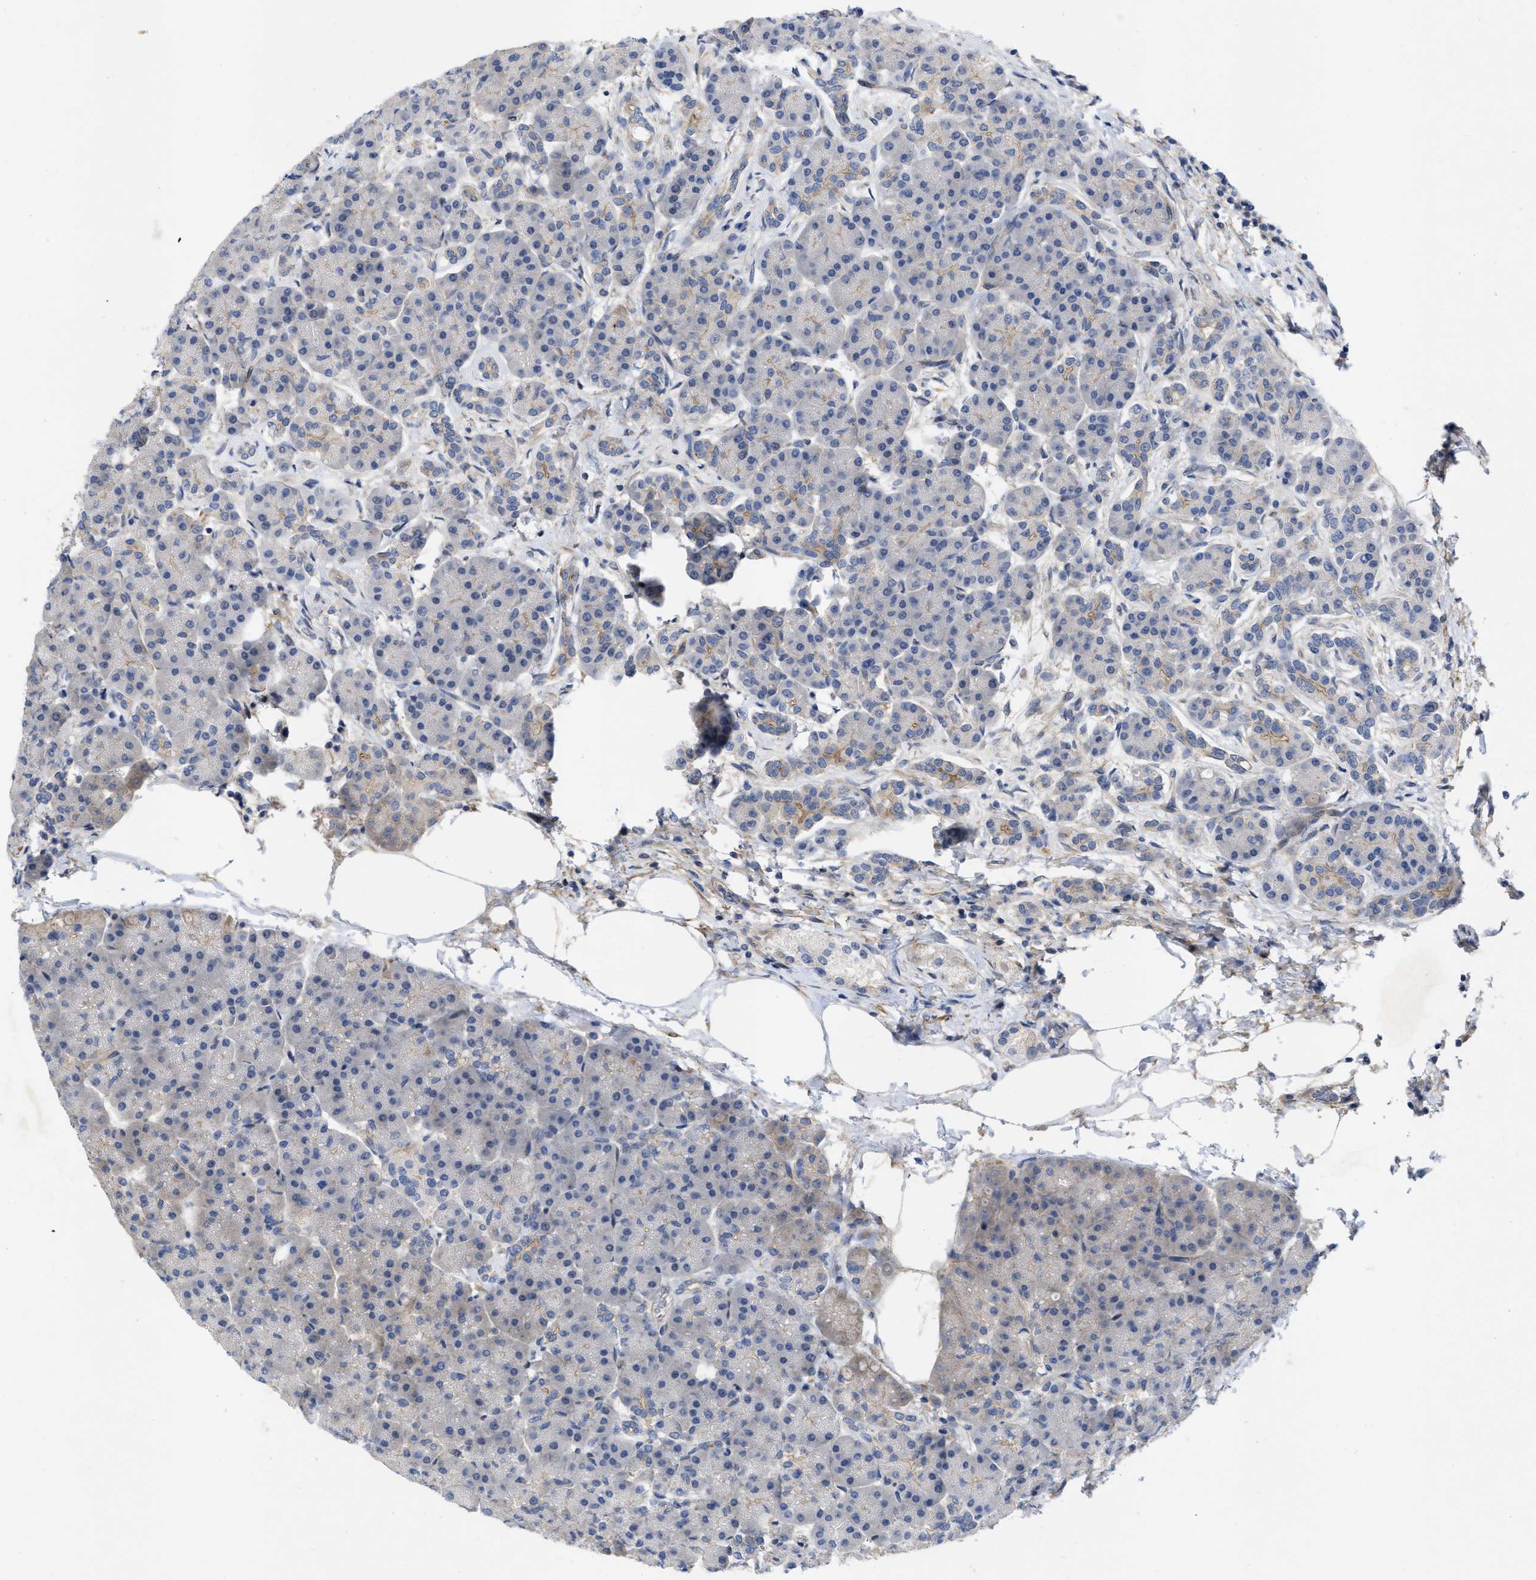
{"staining": {"intensity": "weak", "quantity": "<25%", "location": "cytoplasmic/membranous"}, "tissue": "pancreas", "cell_type": "Exocrine glandular cells", "image_type": "normal", "snomed": [{"axis": "morphology", "description": "Normal tissue, NOS"}, {"axis": "topography", "description": "Pancreas"}], "caption": "Immunohistochemical staining of normal pancreas displays no significant expression in exocrine glandular cells. Nuclei are stained in blue.", "gene": "ARHGEF26", "patient": {"sex": "female", "age": 70}}